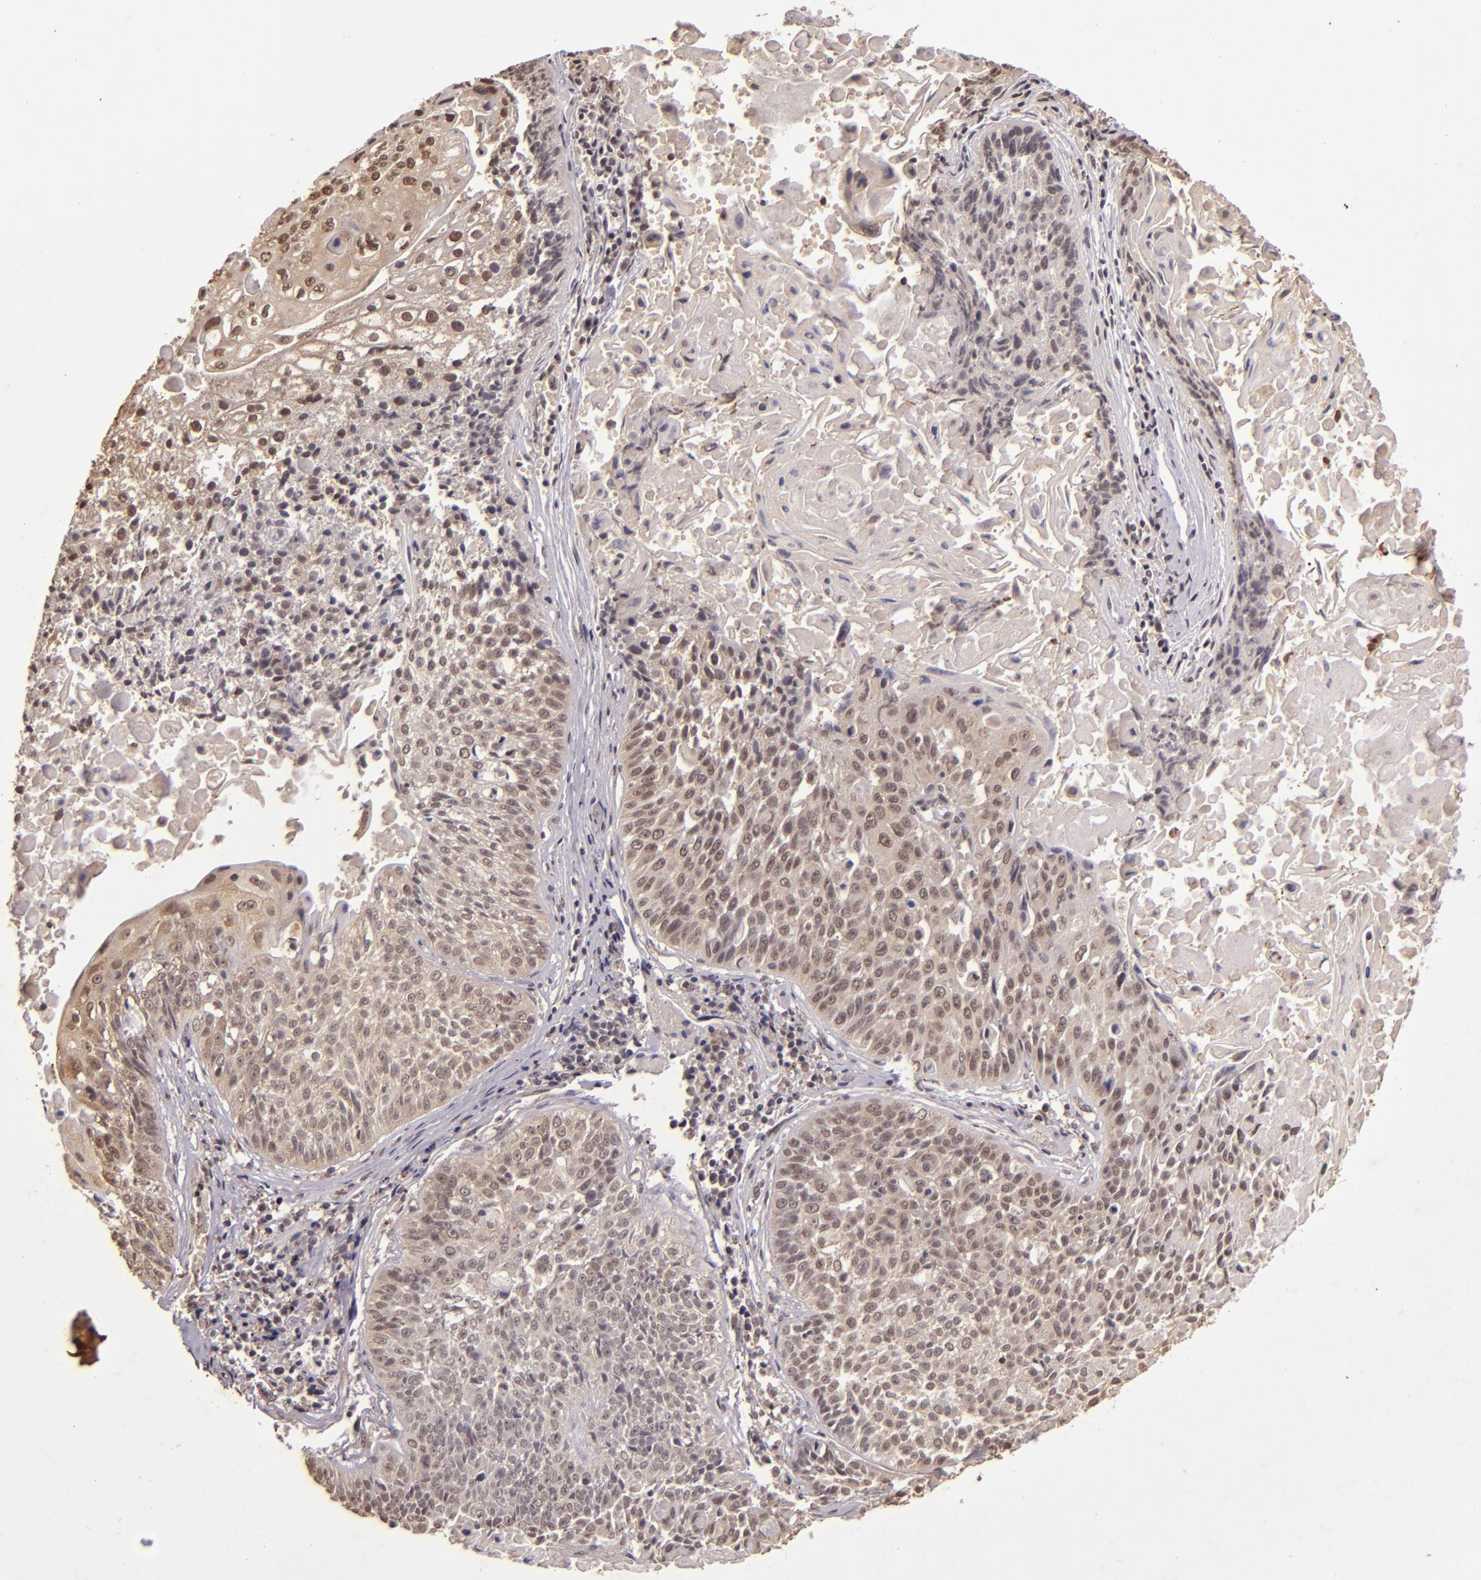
{"staining": {"intensity": "weak", "quantity": "25%-75%", "location": "cytoplasmic/membranous,nuclear"}, "tissue": "lung cancer", "cell_type": "Tumor cells", "image_type": "cancer", "snomed": [{"axis": "morphology", "description": "Adenocarcinoma, NOS"}, {"axis": "topography", "description": "Lung"}], "caption": "Human adenocarcinoma (lung) stained with a brown dye shows weak cytoplasmic/membranous and nuclear positive expression in about 25%-75% of tumor cells.", "gene": "CUL1", "patient": {"sex": "male", "age": 60}}